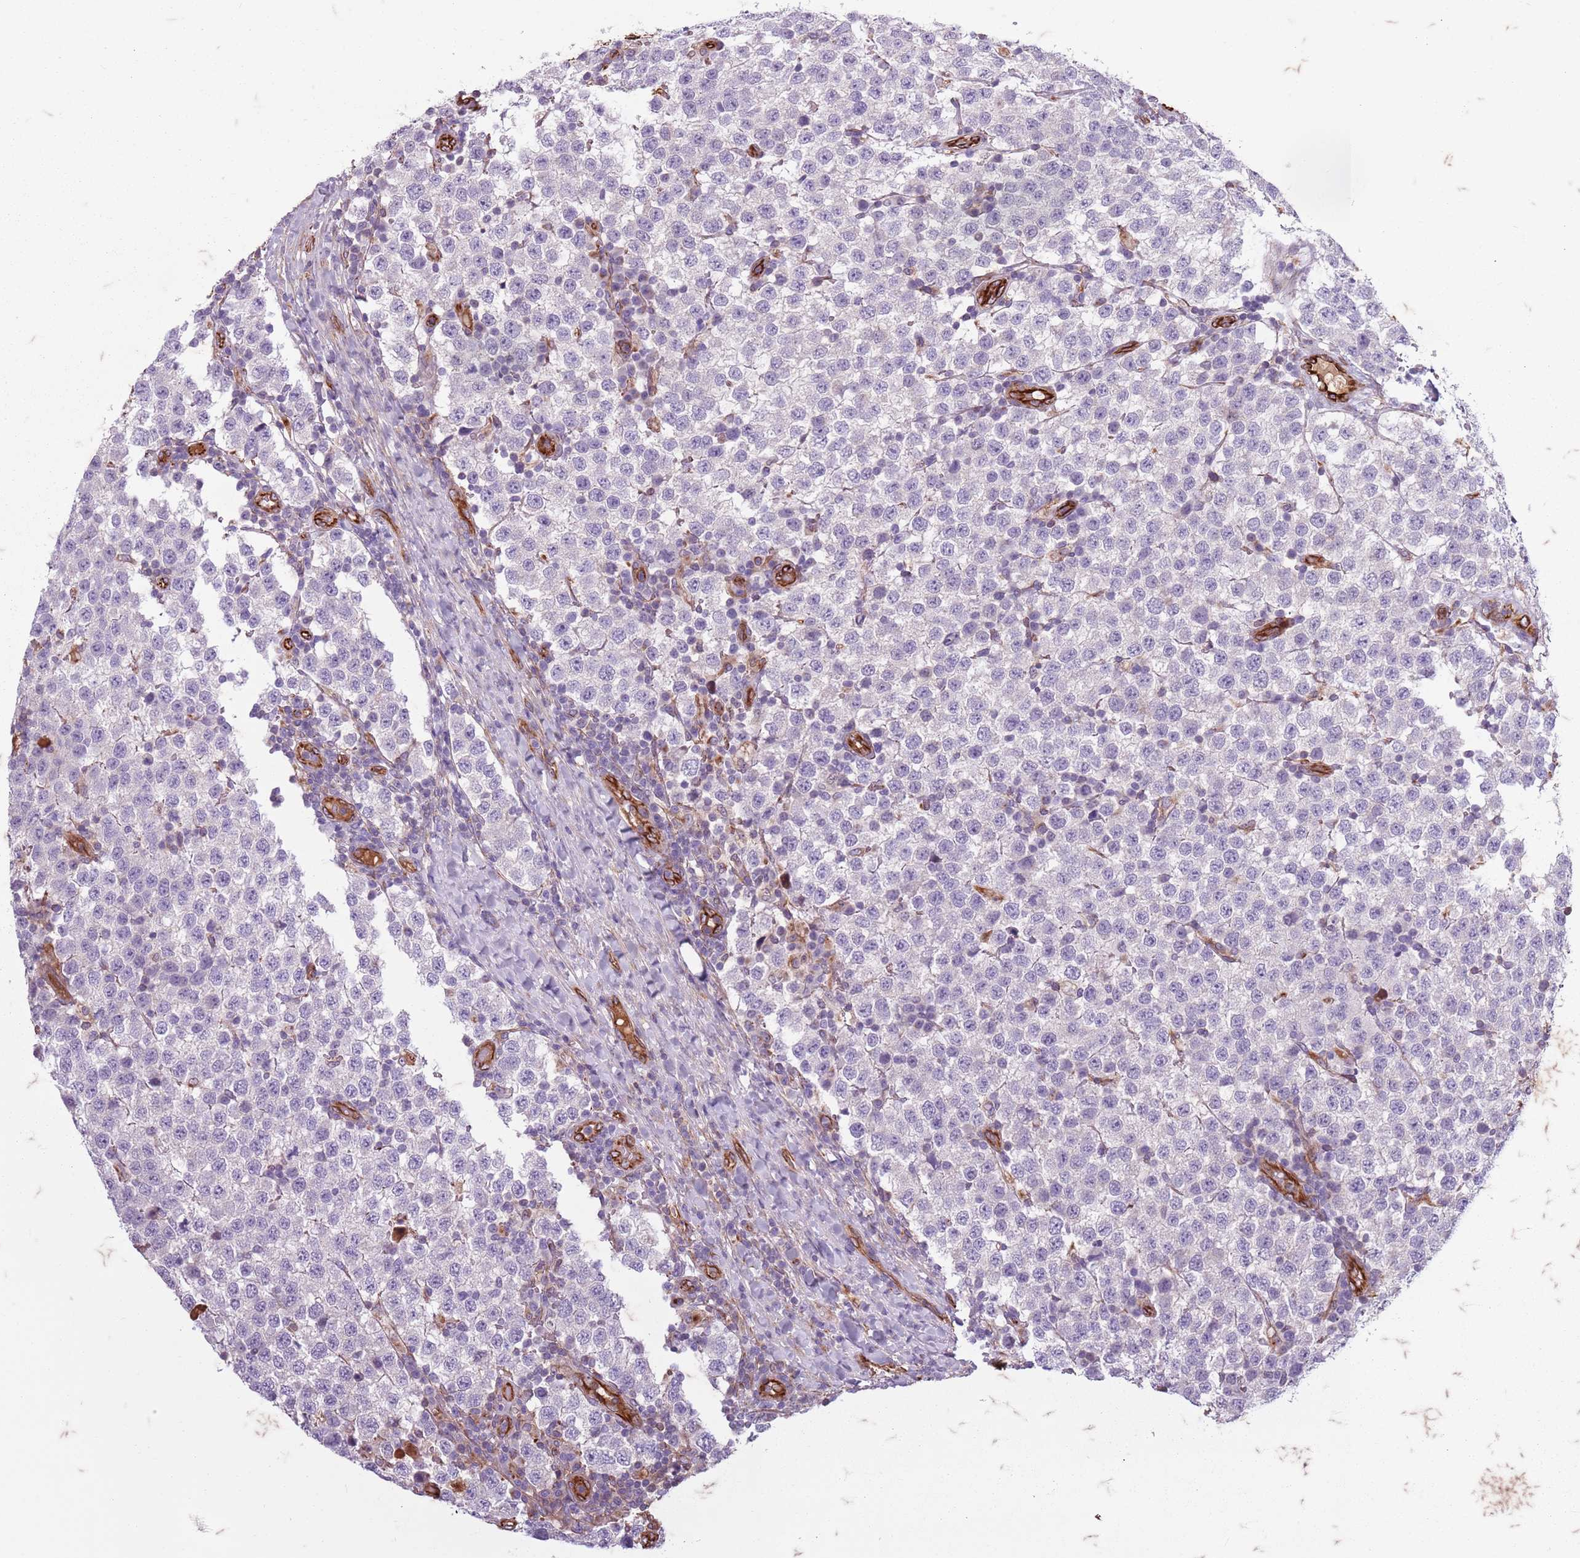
{"staining": {"intensity": "negative", "quantity": "none", "location": "none"}, "tissue": "testis cancer", "cell_type": "Tumor cells", "image_type": "cancer", "snomed": [{"axis": "morphology", "description": "Seminoma, NOS"}, {"axis": "topography", "description": "Testis"}], "caption": "The photomicrograph reveals no staining of tumor cells in testis seminoma. (DAB (3,3'-diaminobenzidine) immunohistochemistry visualized using brightfield microscopy, high magnification).", "gene": "TAS2R38", "patient": {"sex": "male", "age": 34}}